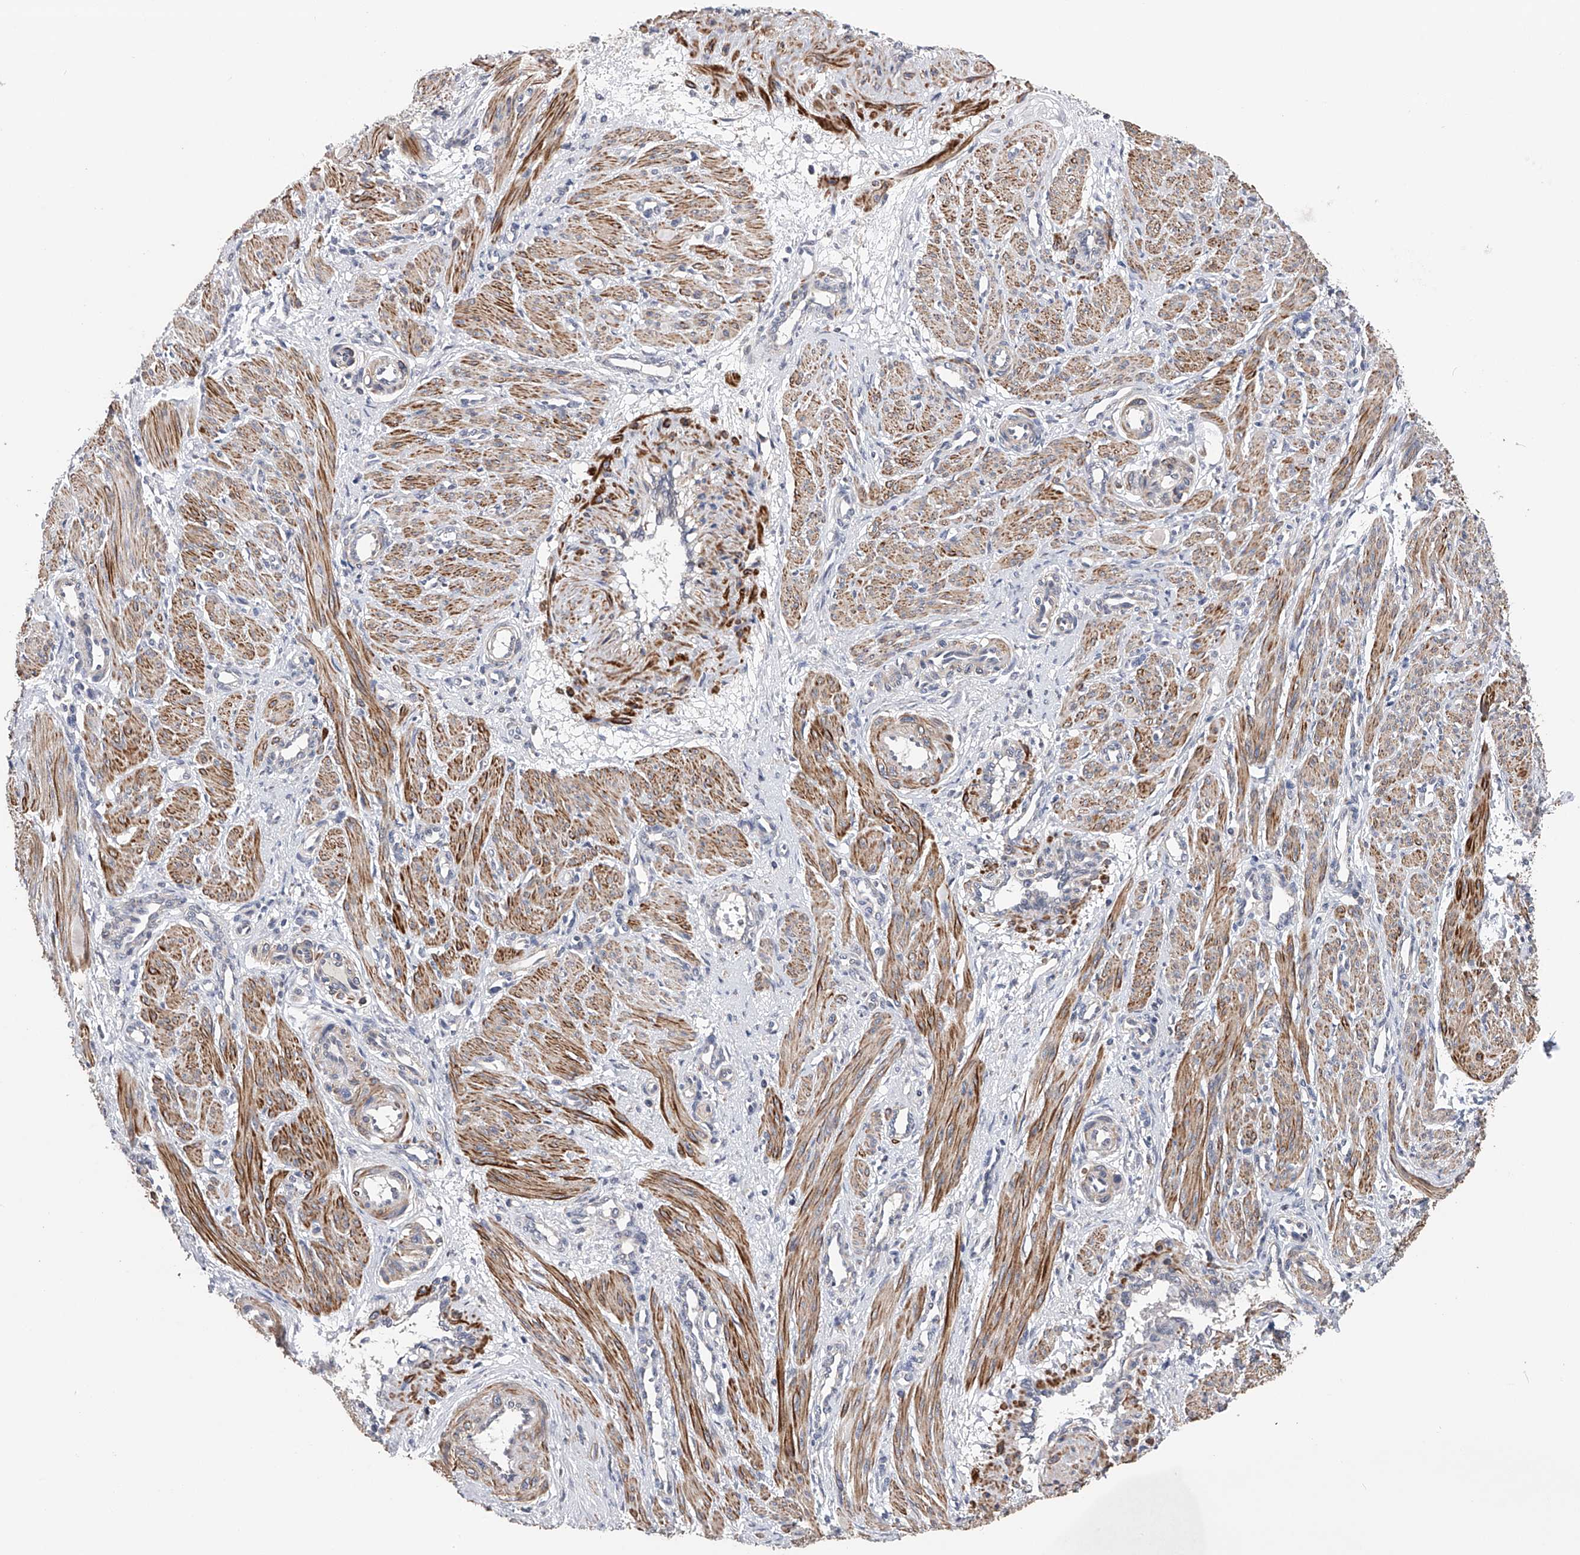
{"staining": {"intensity": "moderate", "quantity": ">75%", "location": "cytoplasmic/membranous"}, "tissue": "smooth muscle", "cell_type": "Smooth muscle cells", "image_type": "normal", "snomed": [{"axis": "morphology", "description": "Normal tissue, NOS"}, {"axis": "topography", "description": "Endometrium"}], "caption": "IHC image of normal human smooth muscle stained for a protein (brown), which demonstrates medium levels of moderate cytoplasmic/membranous staining in about >75% of smooth muscle cells.", "gene": "SPOCK1", "patient": {"sex": "female", "age": 33}}